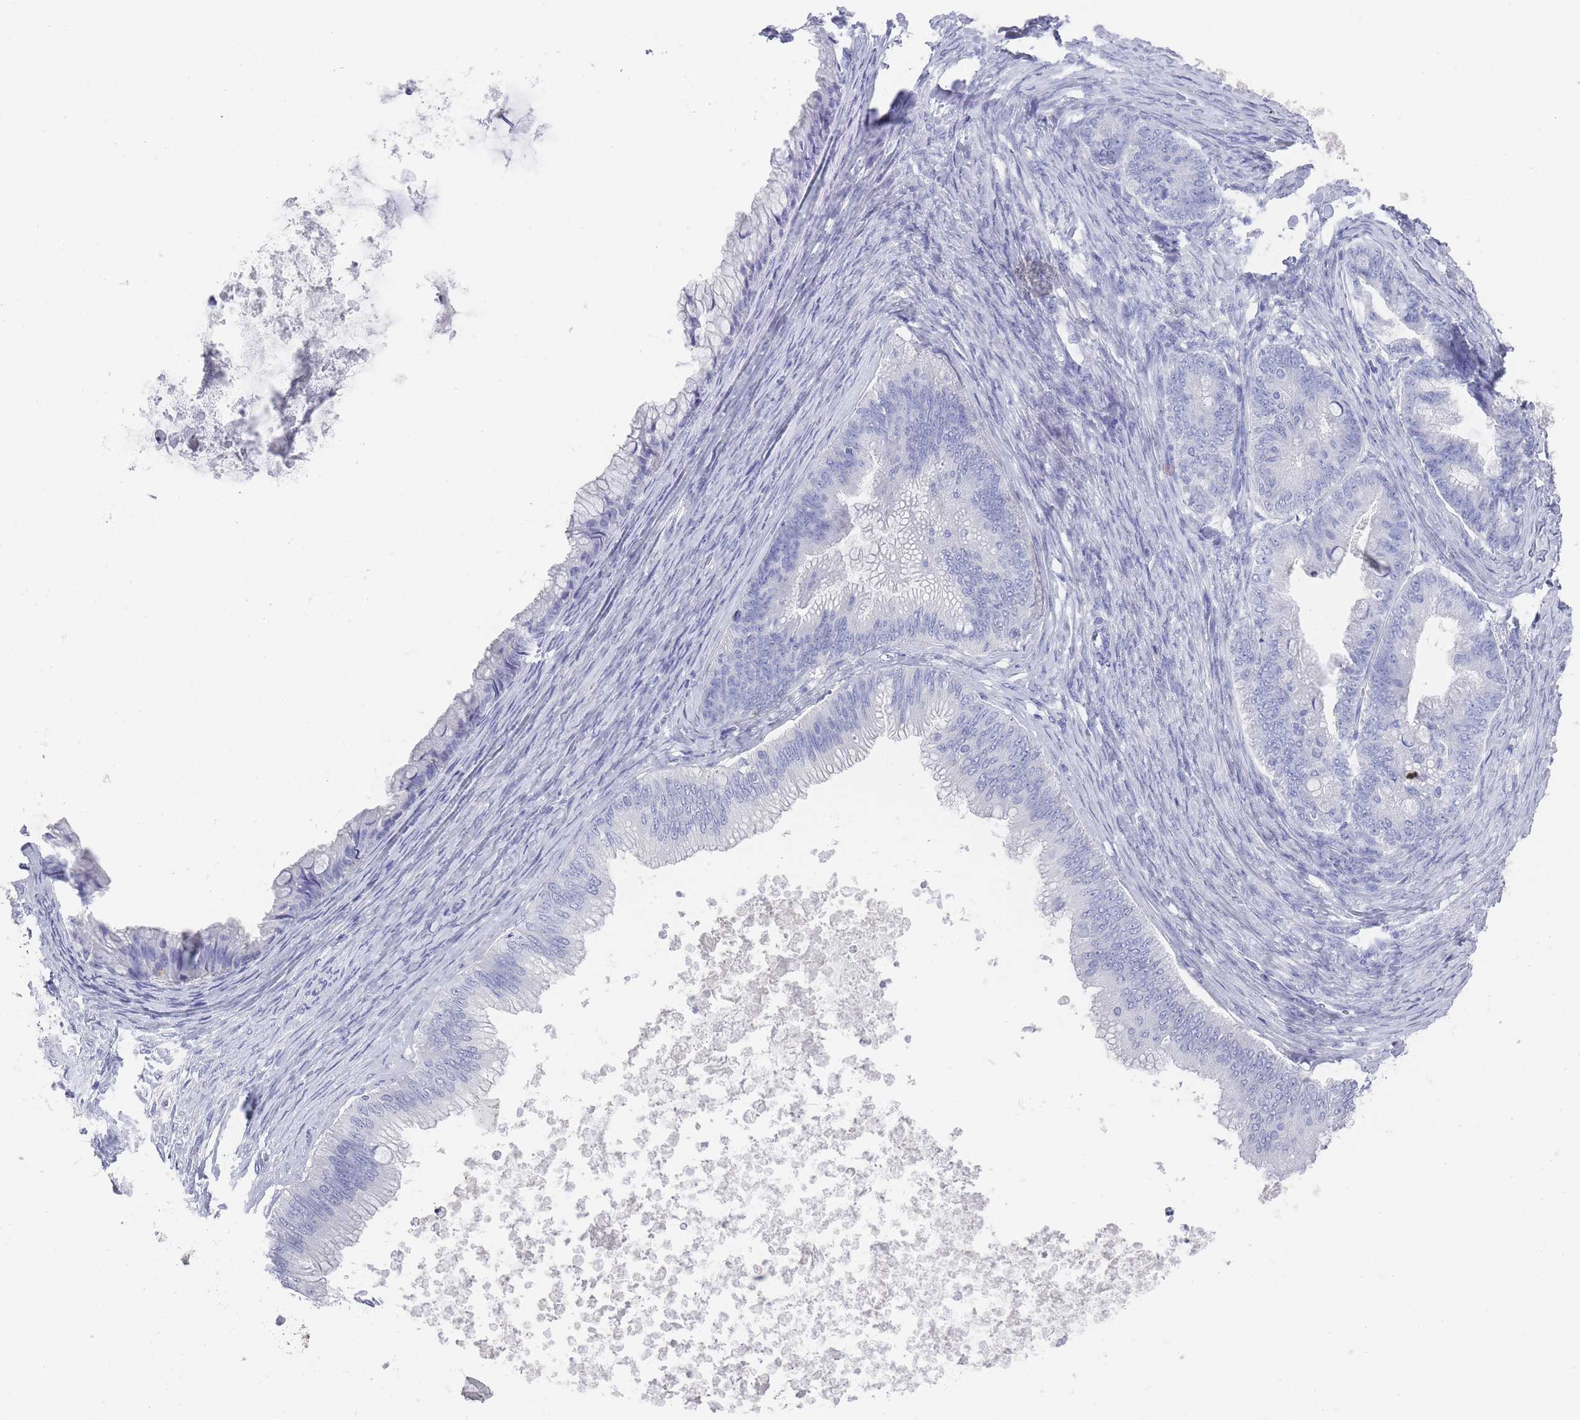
{"staining": {"intensity": "negative", "quantity": "none", "location": "none"}, "tissue": "ovarian cancer", "cell_type": "Tumor cells", "image_type": "cancer", "snomed": [{"axis": "morphology", "description": "Cystadenocarcinoma, mucinous, NOS"}, {"axis": "topography", "description": "Ovary"}], "caption": "A high-resolution photomicrograph shows immunohistochemistry (IHC) staining of ovarian cancer (mucinous cystadenocarcinoma), which shows no significant positivity in tumor cells.", "gene": "RAB2B", "patient": {"sex": "female", "age": 35}}